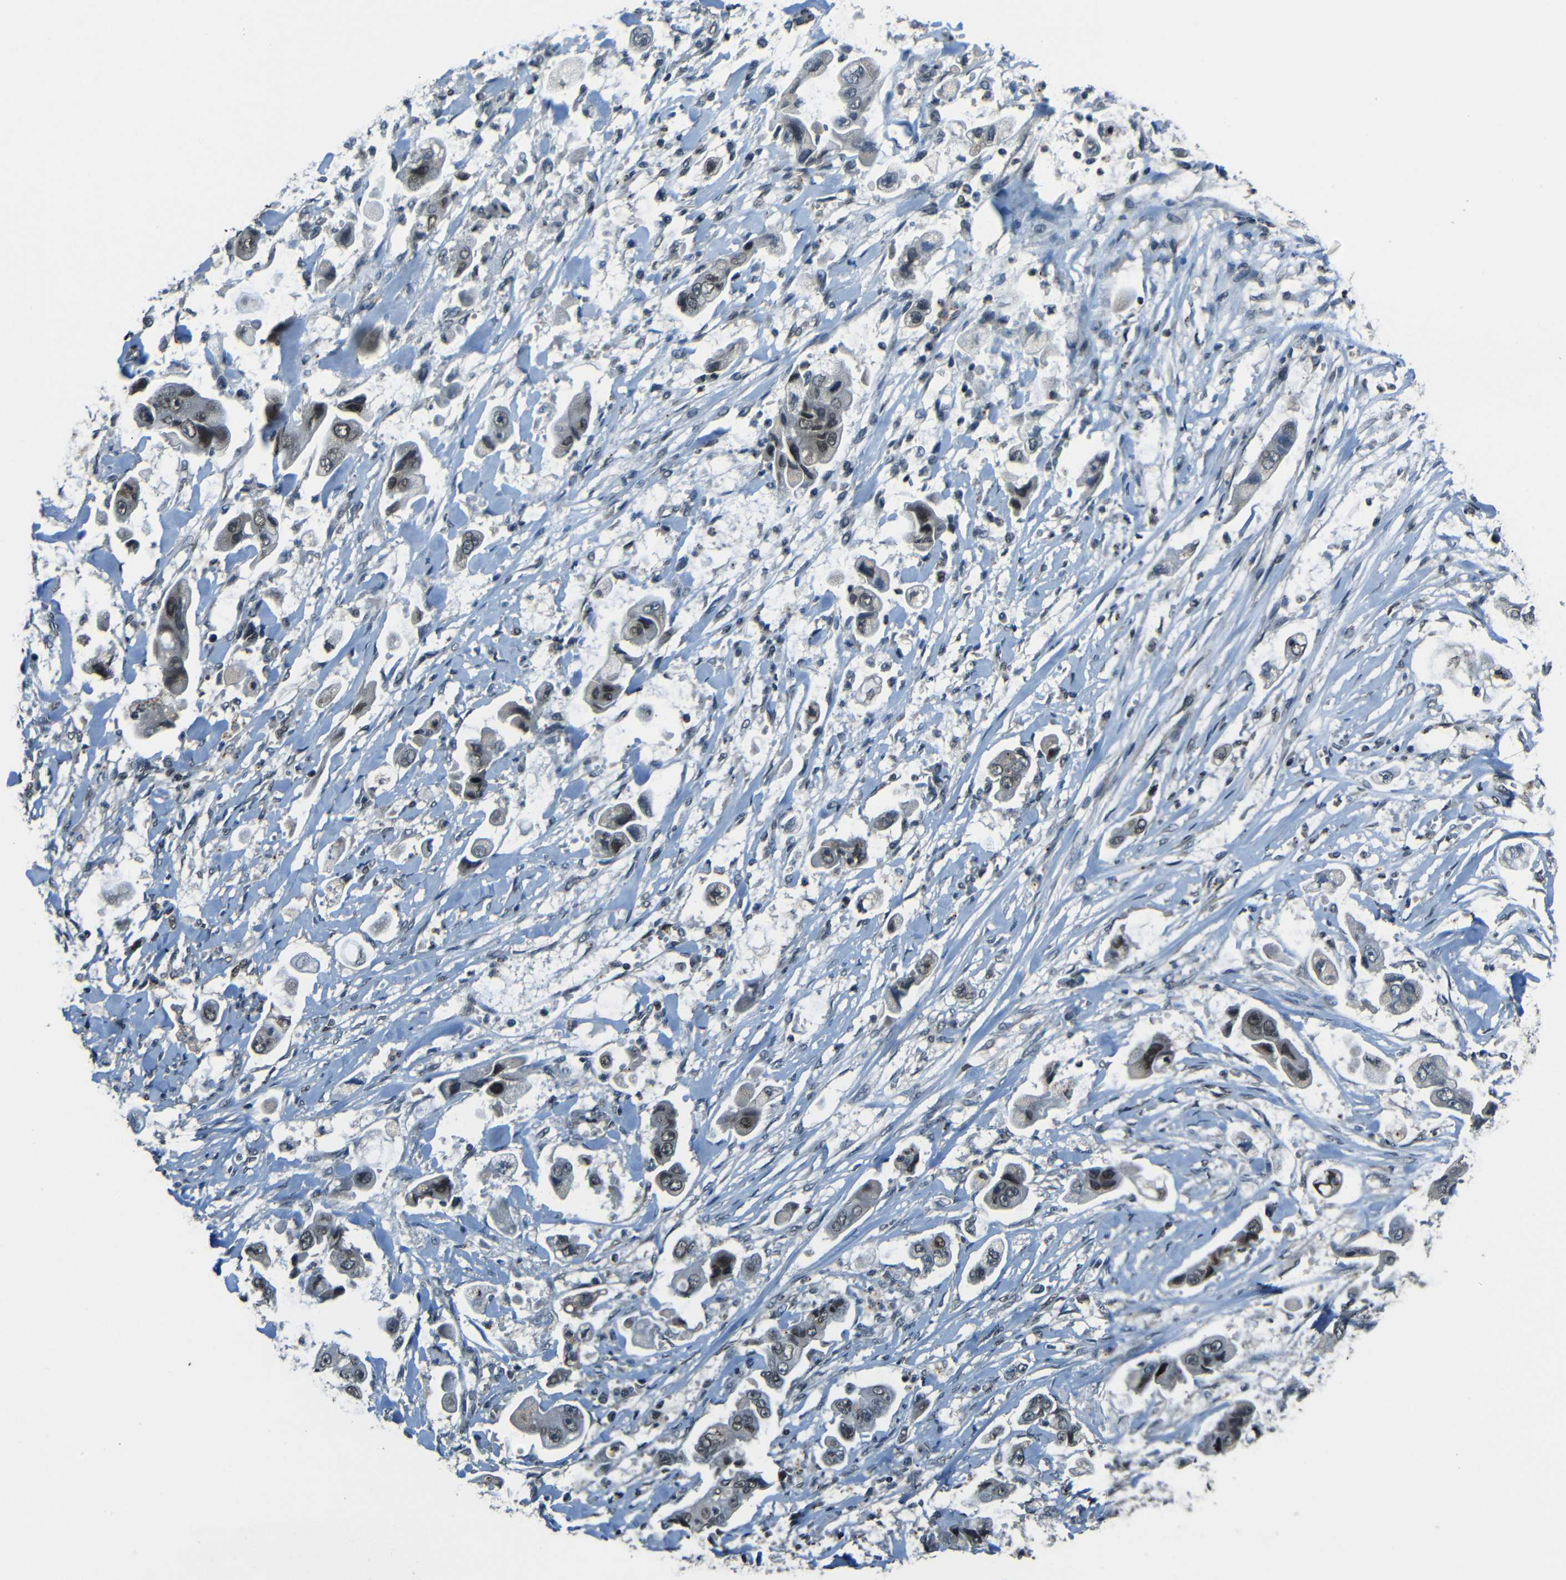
{"staining": {"intensity": "negative", "quantity": "none", "location": "none"}, "tissue": "stomach cancer", "cell_type": "Tumor cells", "image_type": "cancer", "snomed": [{"axis": "morphology", "description": "Adenocarcinoma, NOS"}, {"axis": "topography", "description": "Stomach"}], "caption": "Stomach adenocarcinoma was stained to show a protein in brown. There is no significant positivity in tumor cells.", "gene": "PSIP1", "patient": {"sex": "male", "age": 62}}